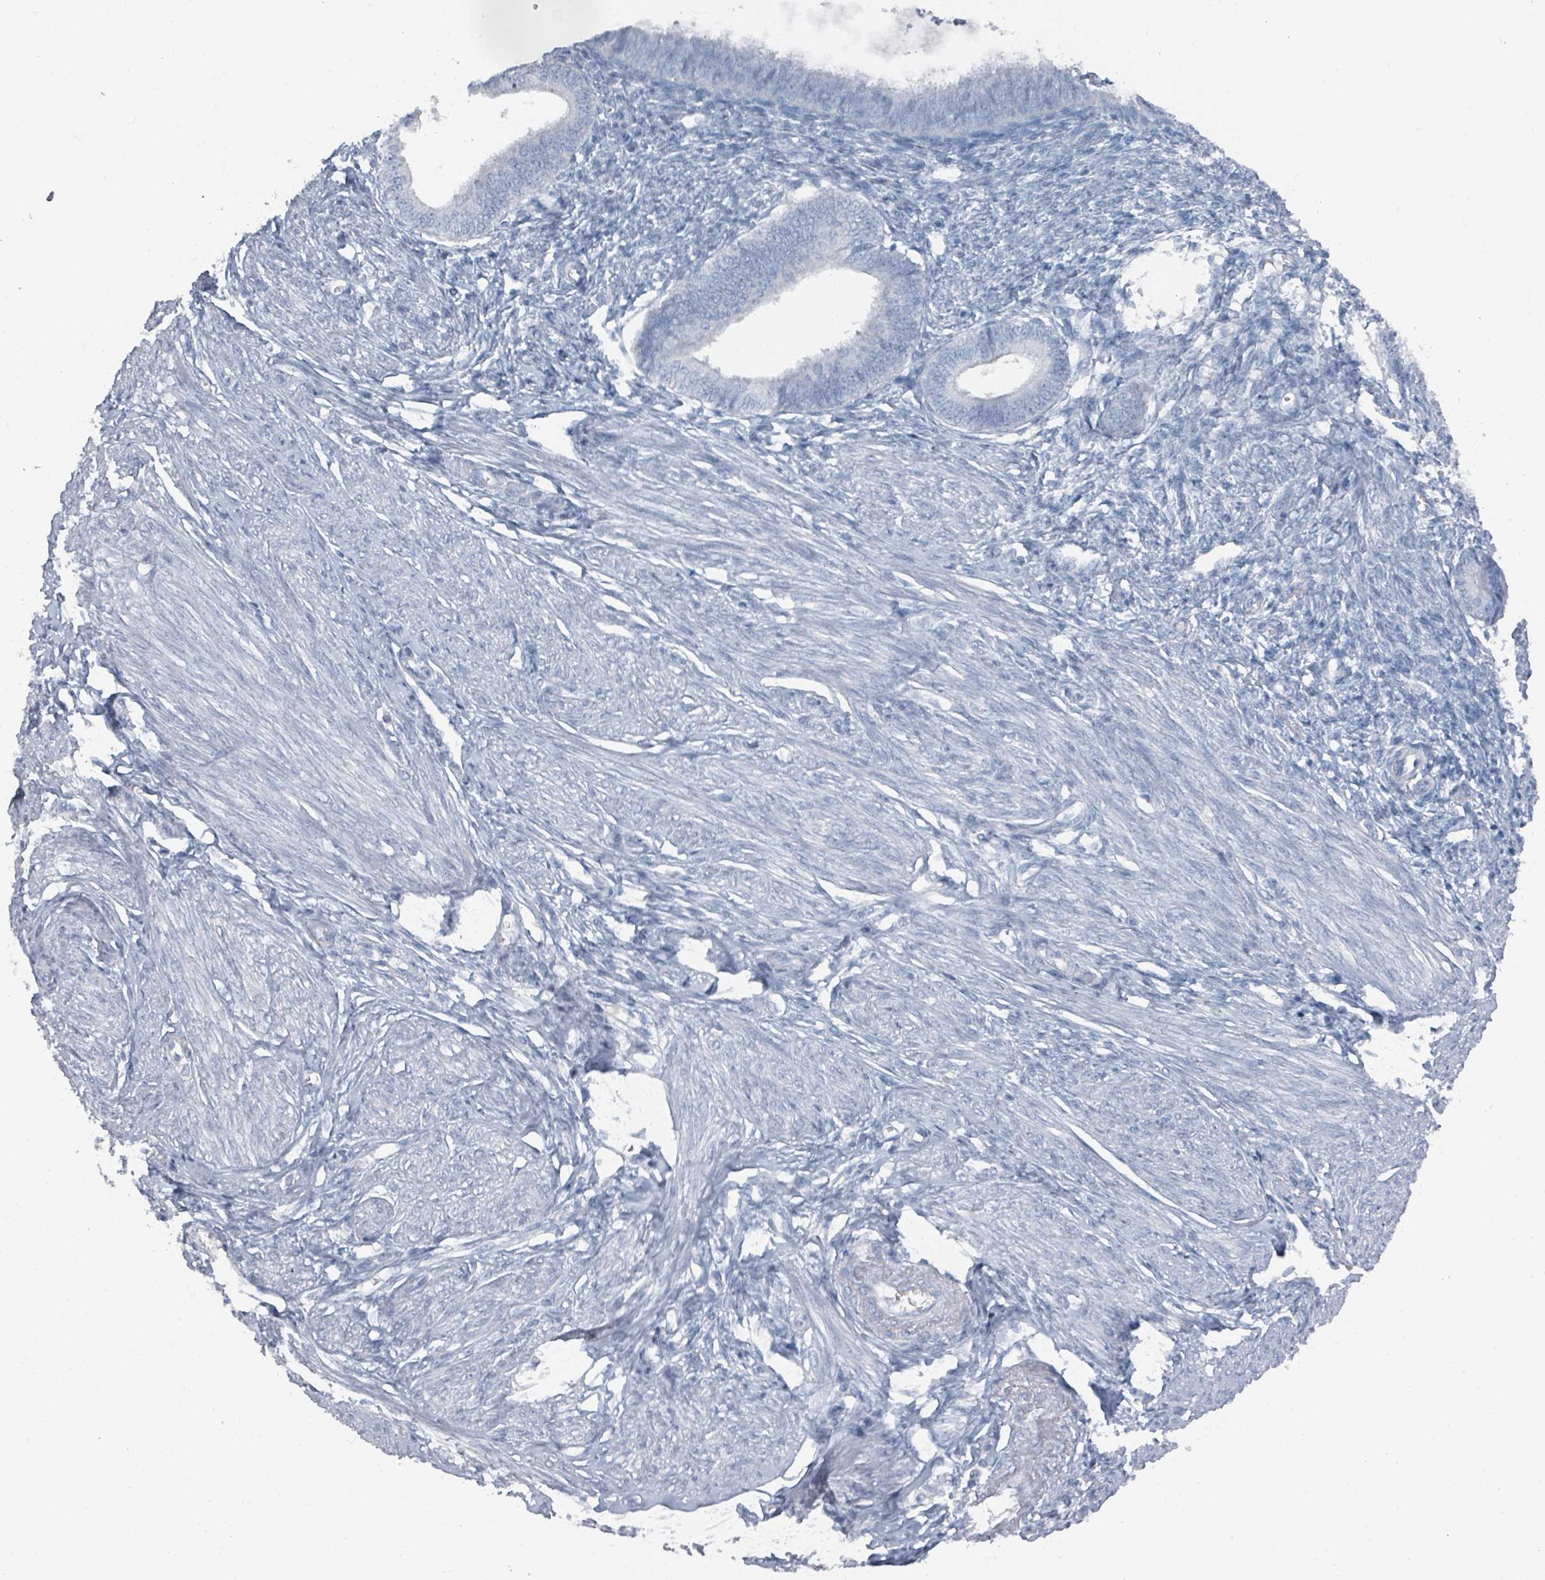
{"staining": {"intensity": "negative", "quantity": "none", "location": "none"}, "tissue": "endometrium", "cell_type": "Cells in endometrial stroma", "image_type": "normal", "snomed": [{"axis": "morphology", "description": "Normal tissue, NOS"}, {"axis": "topography", "description": "Endometrium"}], "caption": "Photomicrograph shows no protein staining in cells in endometrial stroma of normal endometrium. (Immunohistochemistry (ihc), brightfield microscopy, high magnification).", "gene": "GAMT", "patient": {"sex": "female", "age": 46}}